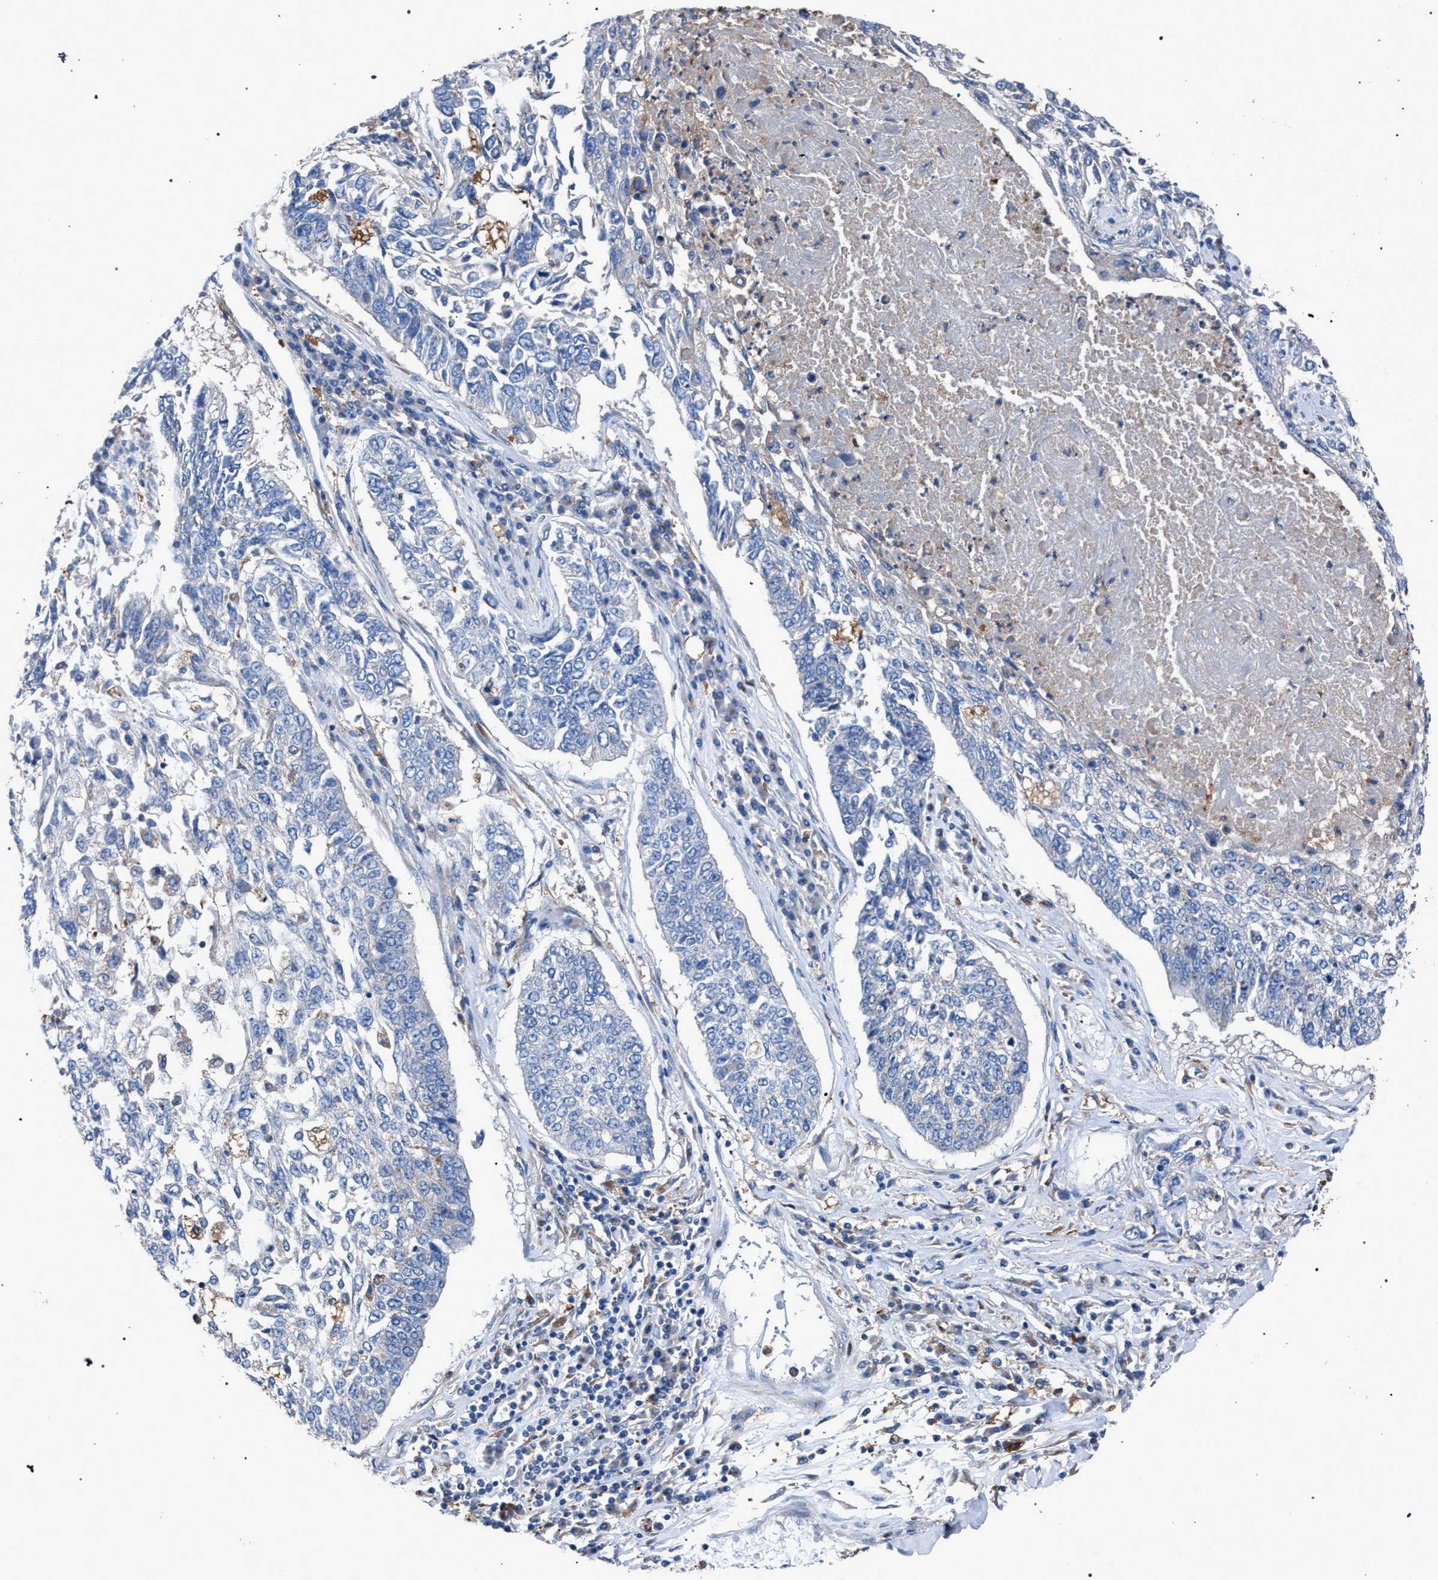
{"staining": {"intensity": "negative", "quantity": "none", "location": "none"}, "tissue": "lung cancer", "cell_type": "Tumor cells", "image_type": "cancer", "snomed": [{"axis": "morphology", "description": "Normal tissue, NOS"}, {"axis": "morphology", "description": "Squamous cell carcinoma, NOS"}, {"axis": "topography", "description": "Cartilage tissue"}, {"axis": "topography", "description": "Bronchus"}, {"axis": "topography", "description": "Lung"}], "caption": "Tumor cells show no significant protein staining in lung cancer (squamous cell carcinoma).", "gene": "ATP6V0A1", "patient": {"sex": "female", "age": 49}}